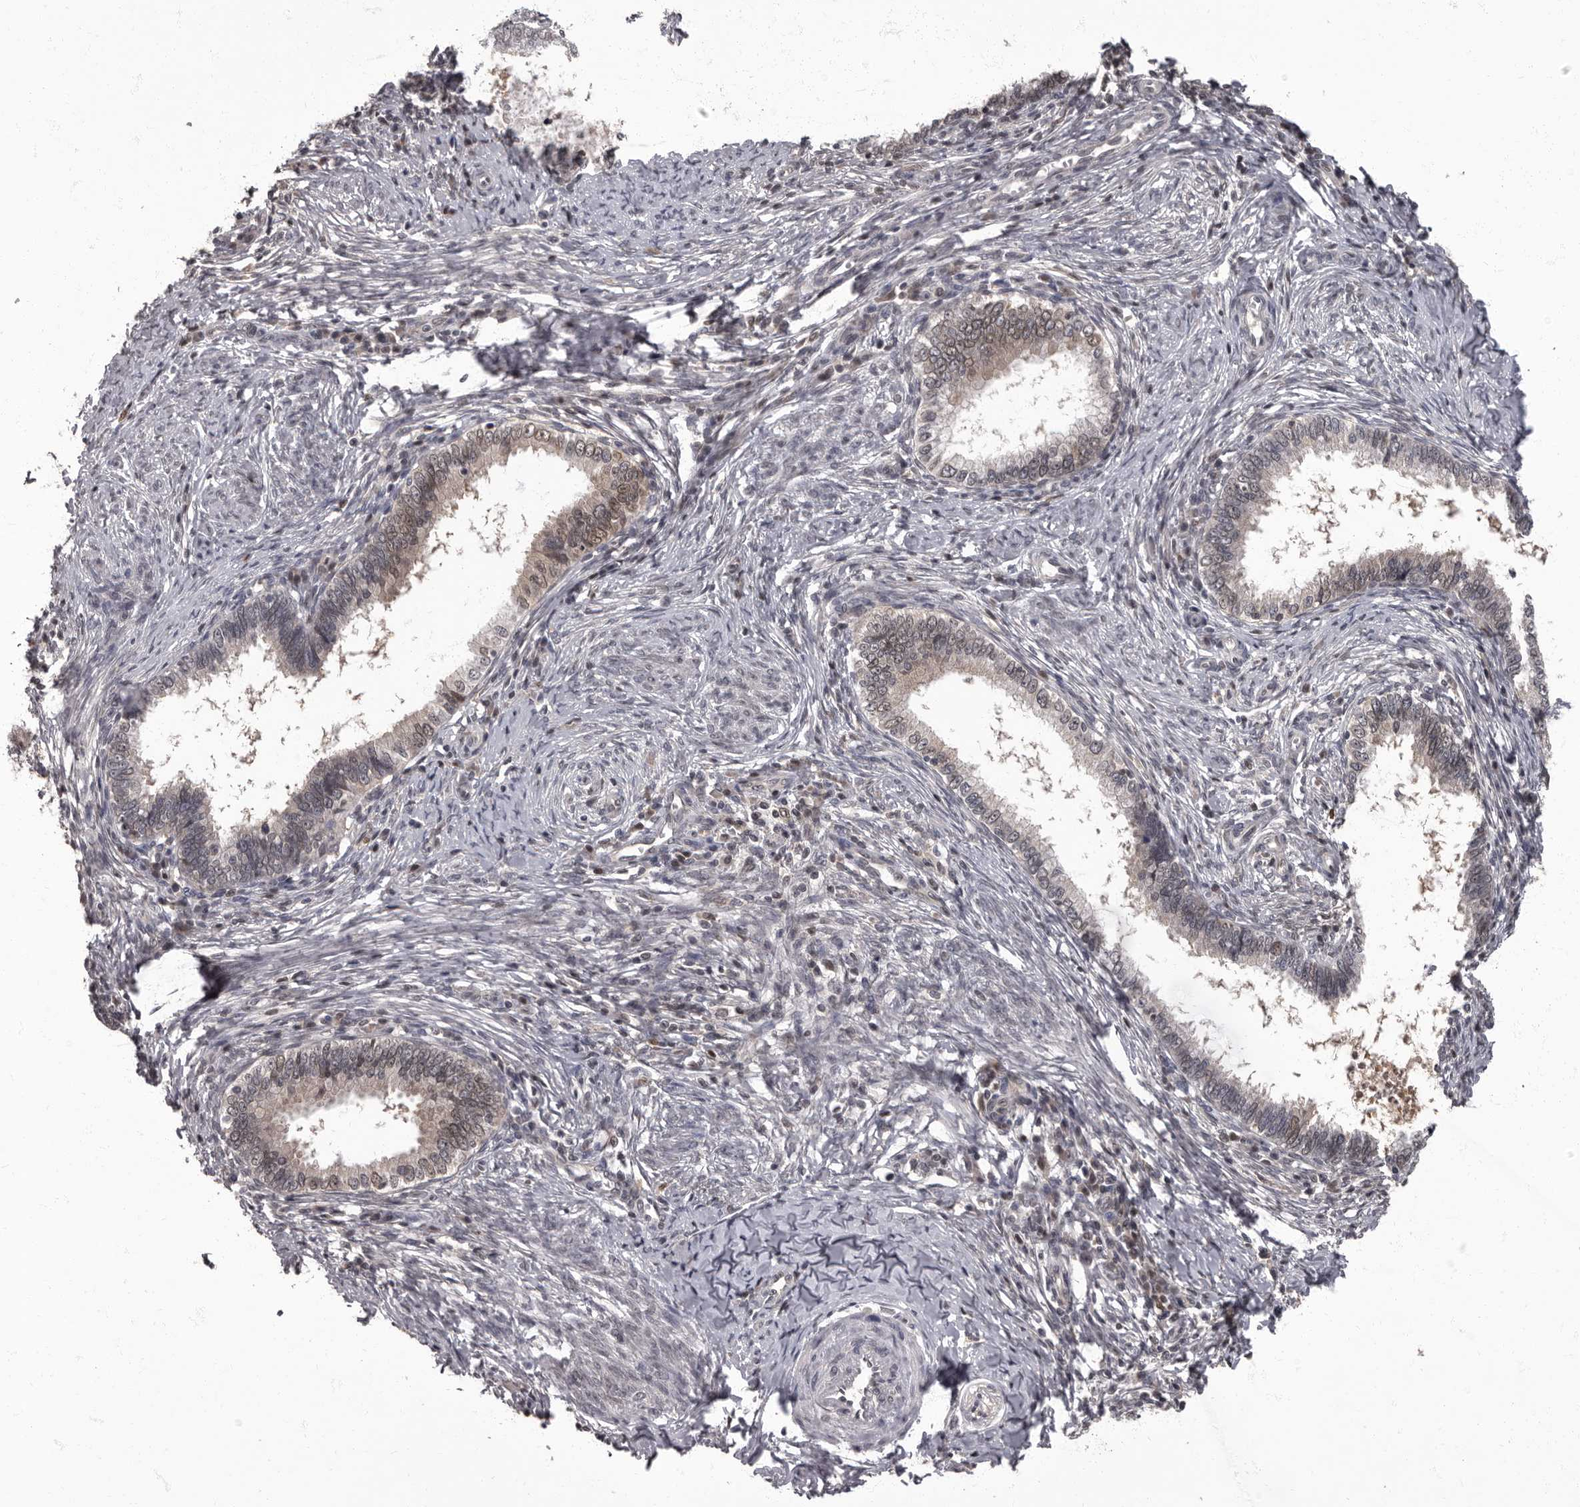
{"staining": {"intensity": "weak", "quantity": "25%-75%", "location": "cytoplasmic/membranous,nuclear"}, "tissue": "cervical cancer", "cell_type": "Tumor cells", "image_type": "cancer", "snomed": [{"axis": "morphology", "description": "Adenocarcinoma, NOS"}, {"axis": "topography", "description": "Cervix"}], "caption": "Cervical cancer tissue reveals weak cytoplasmic/membranous and nuclear staining in approximately 25%-75% of tumor cells, visualized by immunohistochemistry.", "gene": "C1orf50", "patient": {"sex": "female", "age": 36}}